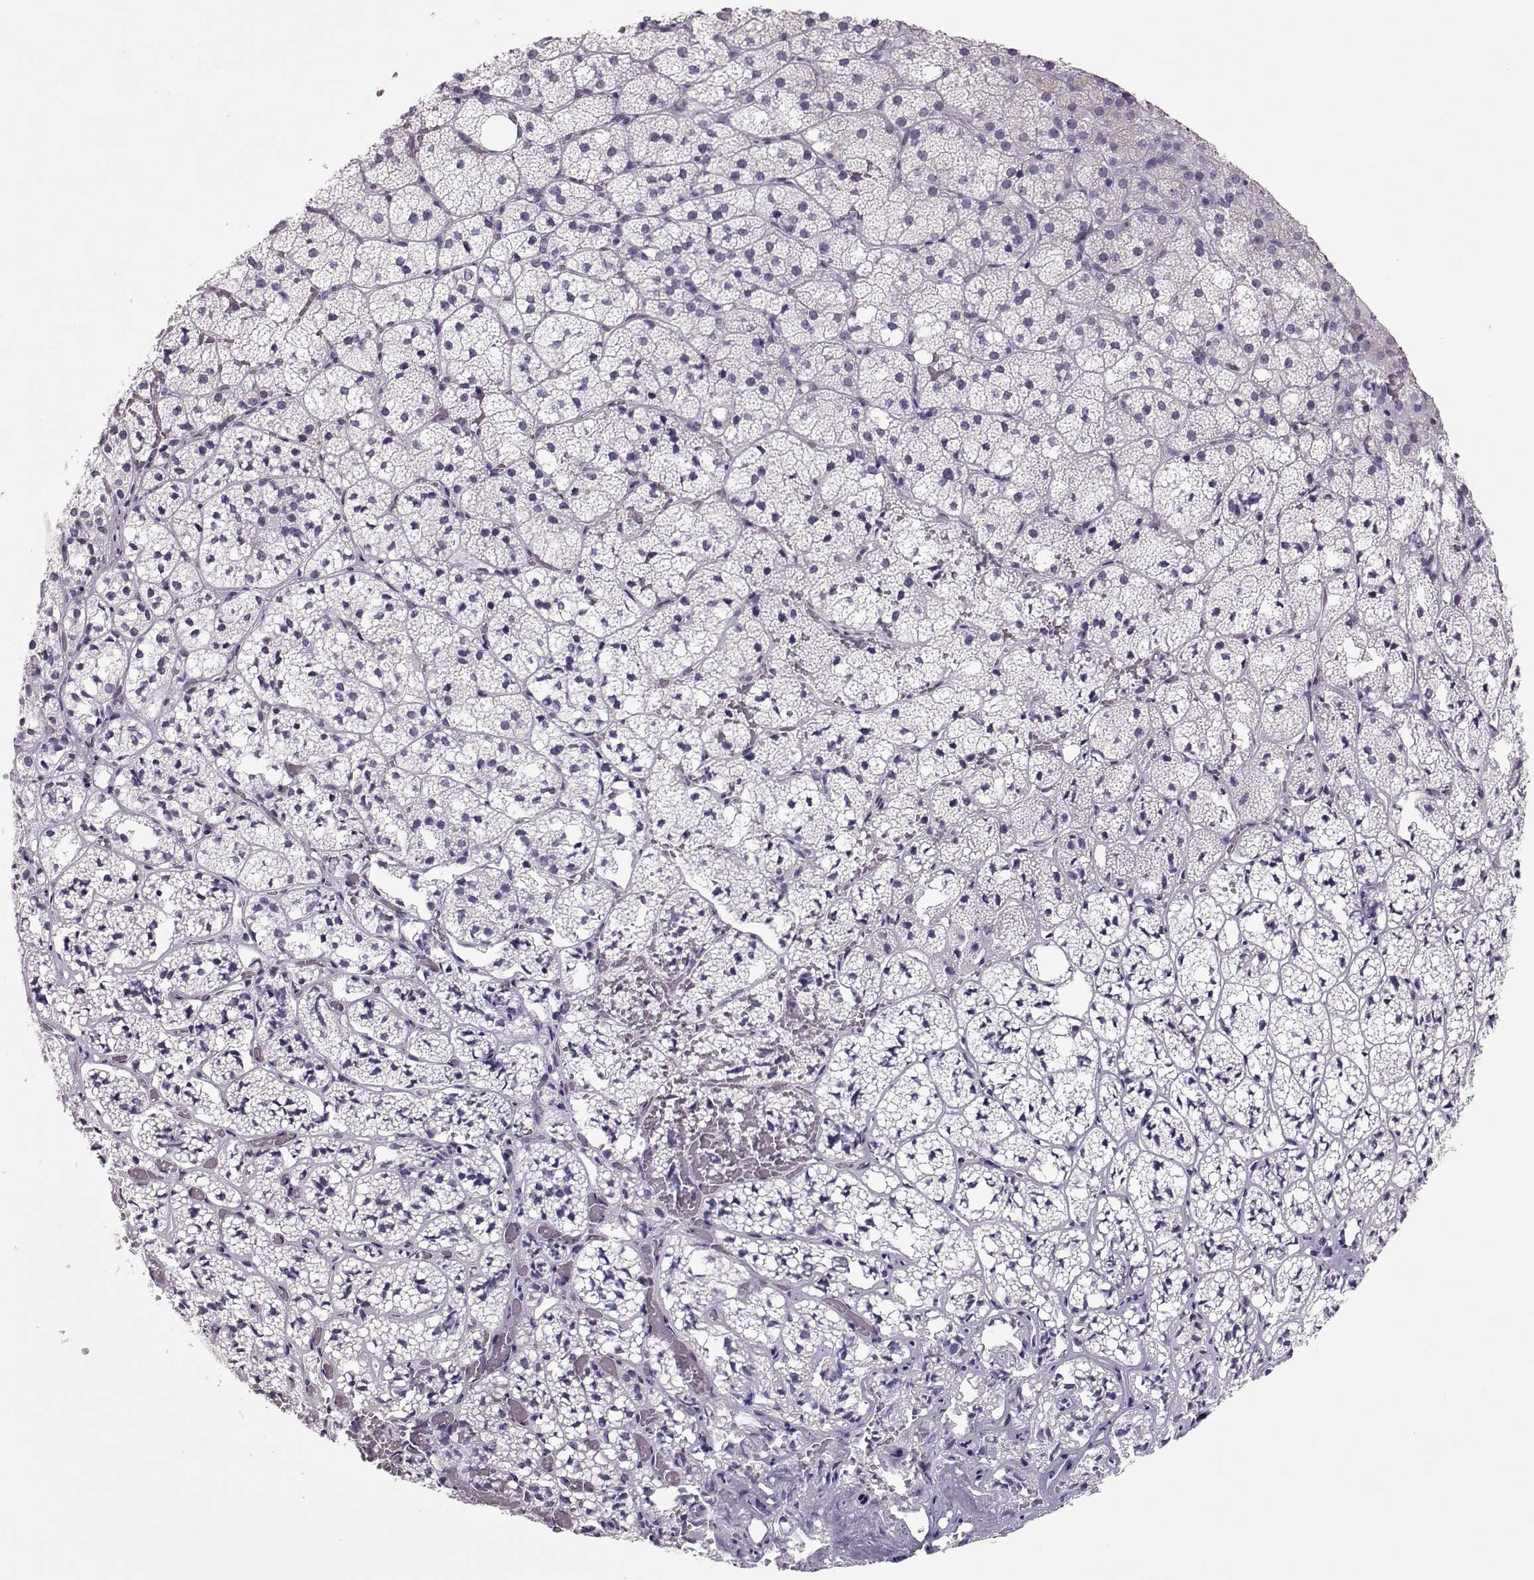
{"staining": {"intensity": "negative", "quantity": "none", "location": "none"}, "tissue": "adrenal gland", "cell_type": "Glandular cells", "image_type": "normal", "snomed": [{"axis": "morphology", "description": "Normal tissue, NOS"}, {"axis": "topography", "description": "Adrenal gland"}], "caption": "High magnification brightfield microscopy of normal adrenal gland stained with DAB (3,3'-diaminobenzidine) (brown) and counterstained with hematoxylin (blue): glandular cells show no significant positivity.", "gene": "SGO1", "patient": {"sex": "male", "age": 53}}